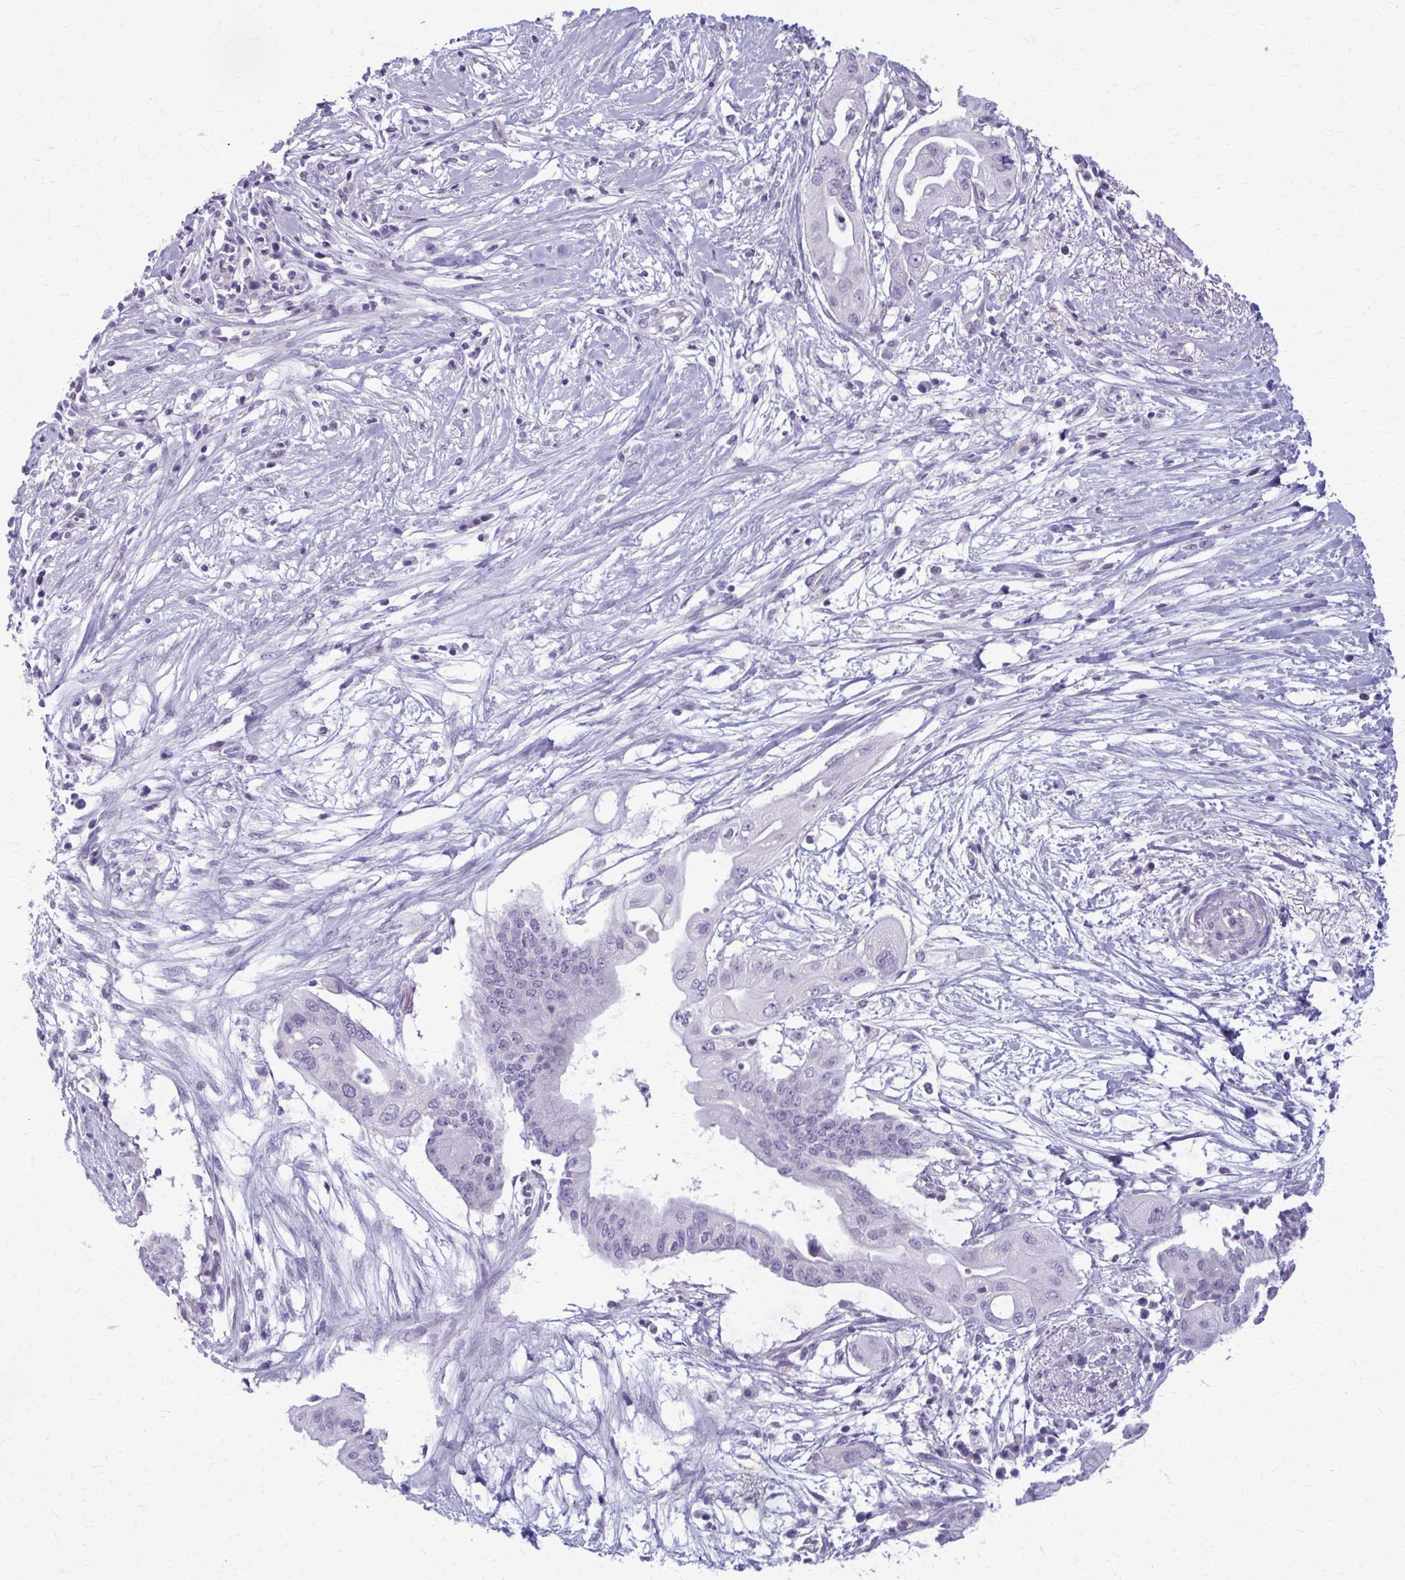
{"staining": {"intensity": "negative", "quantity": "none", "location": "none"}, "tissue": "pancreatic cancer", "cell_type": "Tumor cells", "image_type": "cancer", "snomed": [{"axis": "morphology", "description": "Adenocarcinoma, NOS"}, {"axis": "topography", "description": "Pancreas"}], "caption": "Immunohistochemical staining of human pancreatic cancer (adenocarcinoma) demonstrates no significant positivity in tumor cells.", "gene": "CASQ2", "patient": {"sex": "male", "age": 68}}